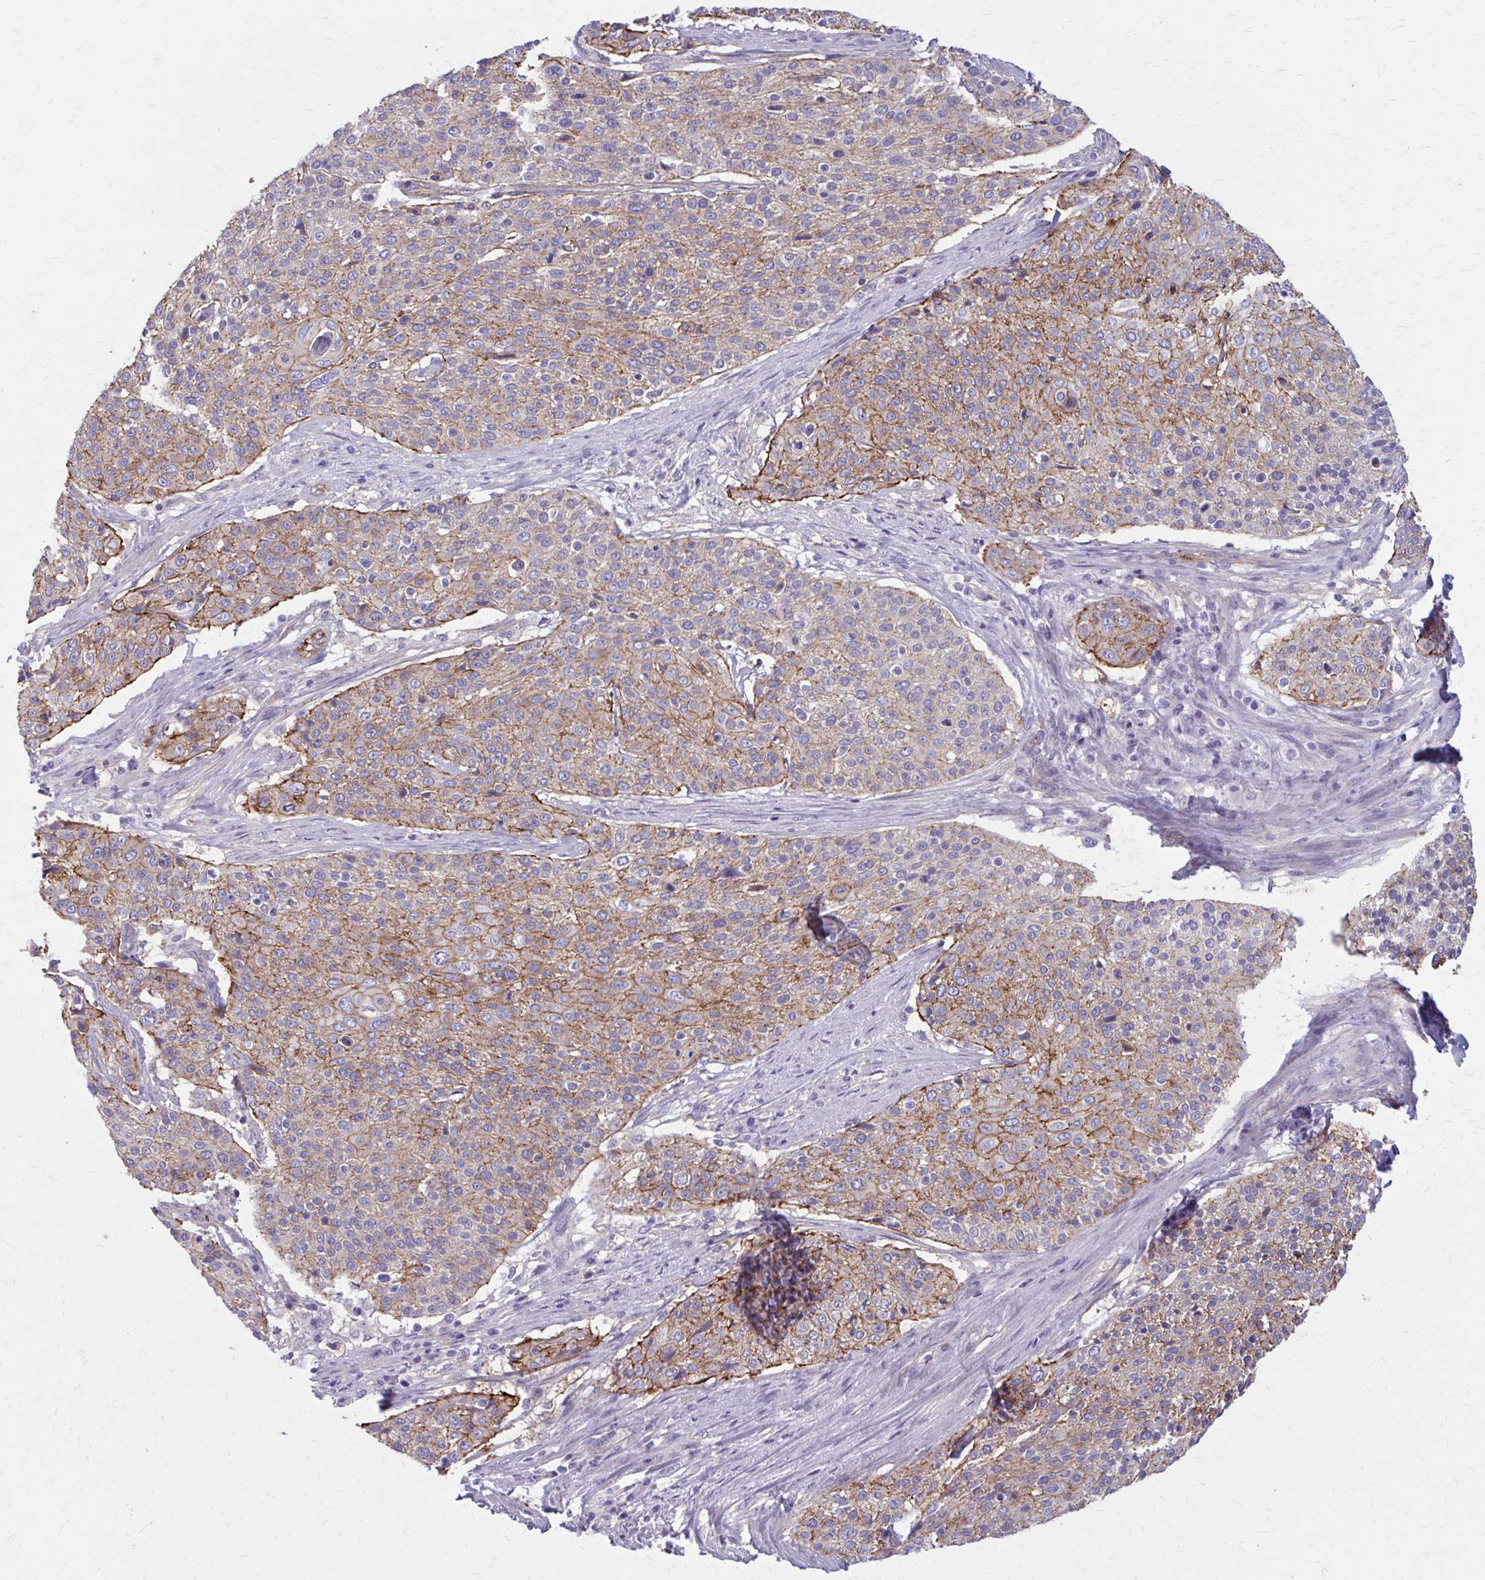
{"staining": {"intensity": "moderate", "quantity": "25%-75%", "location": "cytoplasmic/membranous"}, "tissue": "cervical cancer", "cell_type": "Tumor cells", "image_type": "cancer", "snomed": [{"axis": "morphology", "description": "Squamous cell carcinoma, NOS"}, {"axis": "topography", "description": "Cervix"}], "caption": "About 25%-75% of tumor cells in cervical cancer exhibit moderate cytoplasmic/membranous protein expression as visualized by brown immunohistochemical staining.", "gene": "ZDHHC7", "patient": {"sex": "female", "age": 31}}